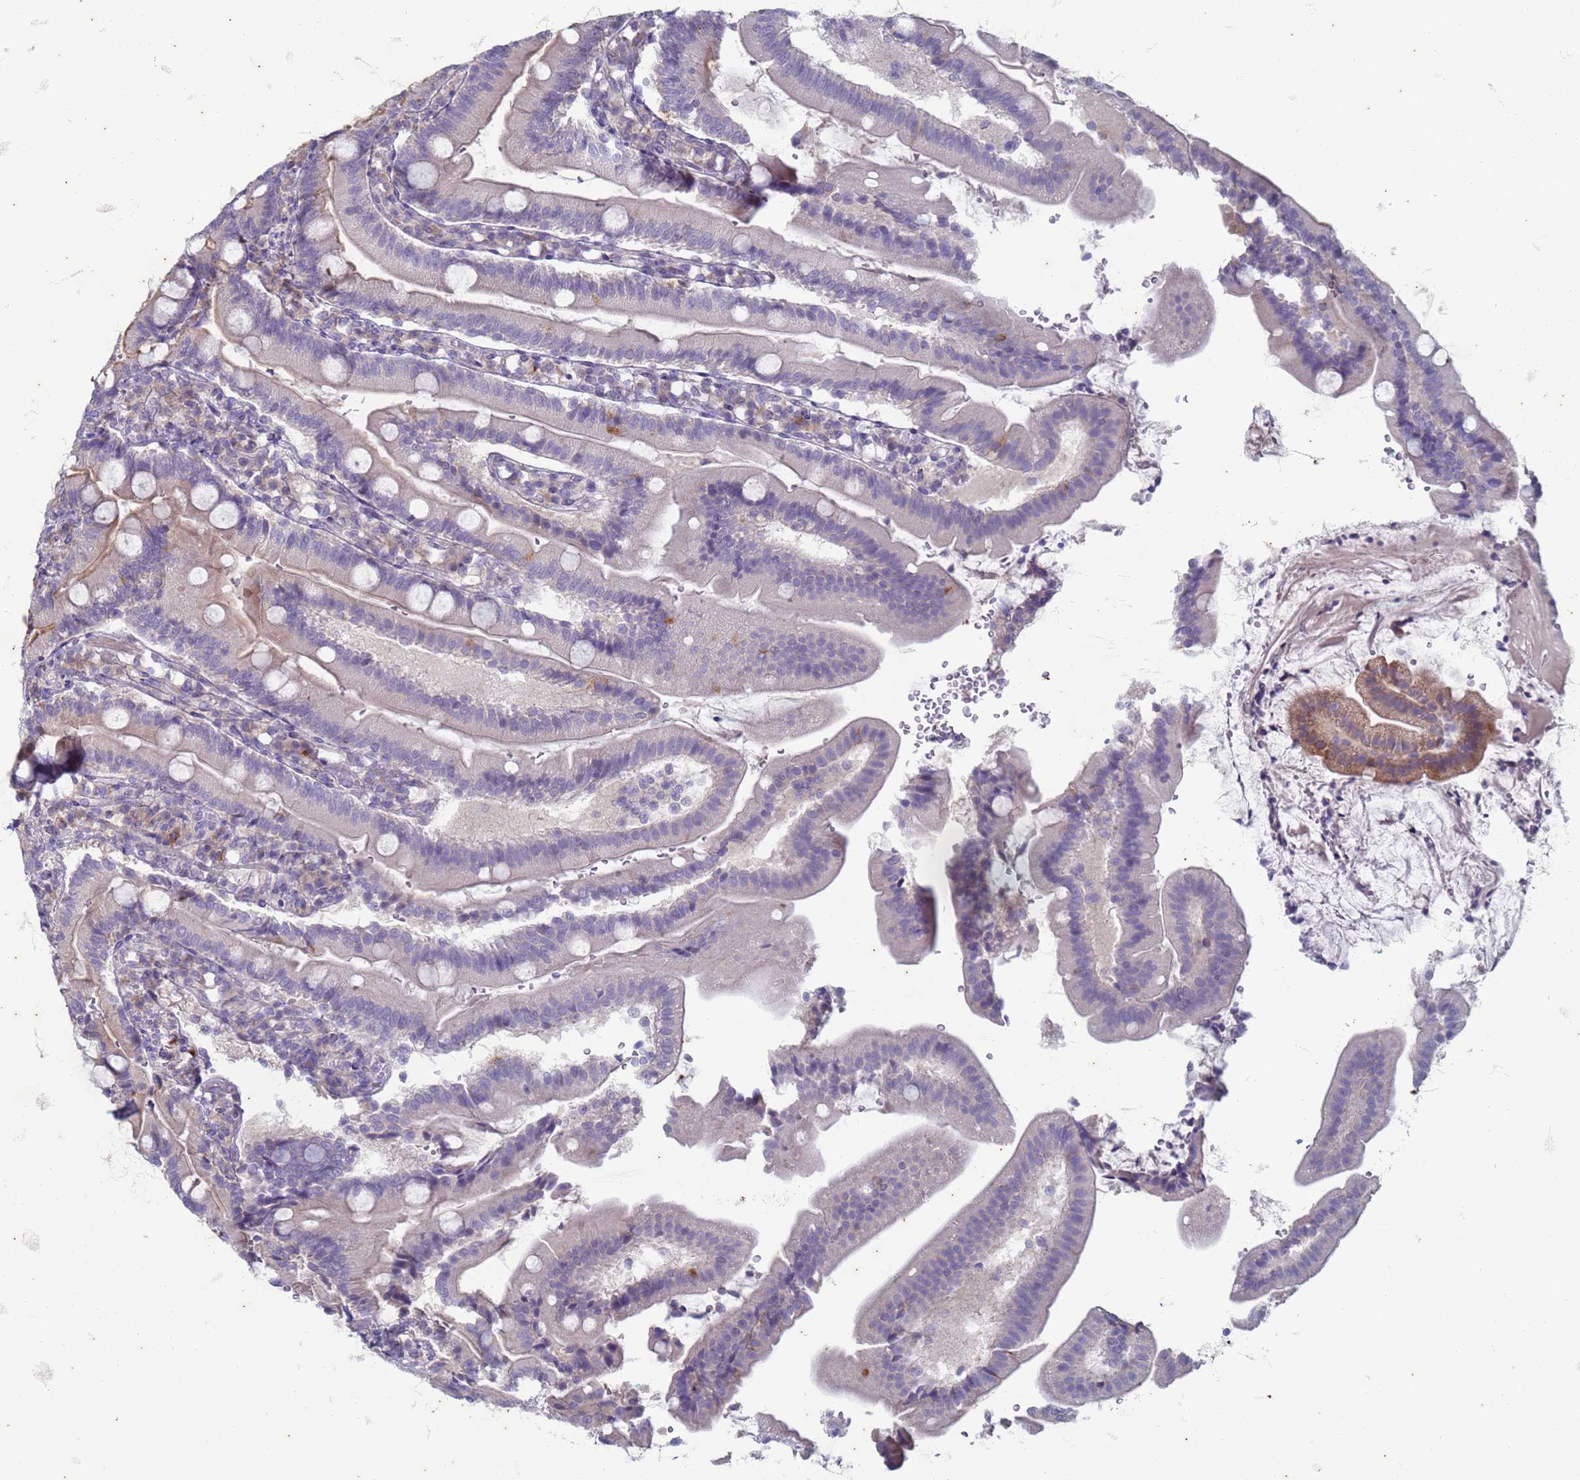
{"staining": {"intensity": "strong", "quantity": "<25%", "location": "cytoplasmic/membranous"}, "tissue": "duodenum", "cell_type": "Glandular cells", "image_type": "normal", "snomed": [{"axis": "morphology", "description": "Normal tissue, NOS"}, {"axis": "topography", "description": "Duodenum"}], "caption": "The photomicrograph exhibits staining of benign duodenum, revealing strong cytoplasmic/membranous protein staining (brown color) within glandular cells. (DAB = brown stain, brightfield microscopy at high magnification).", "gene": "SUCO", "patient": {"sex": "female", "age": 67}}